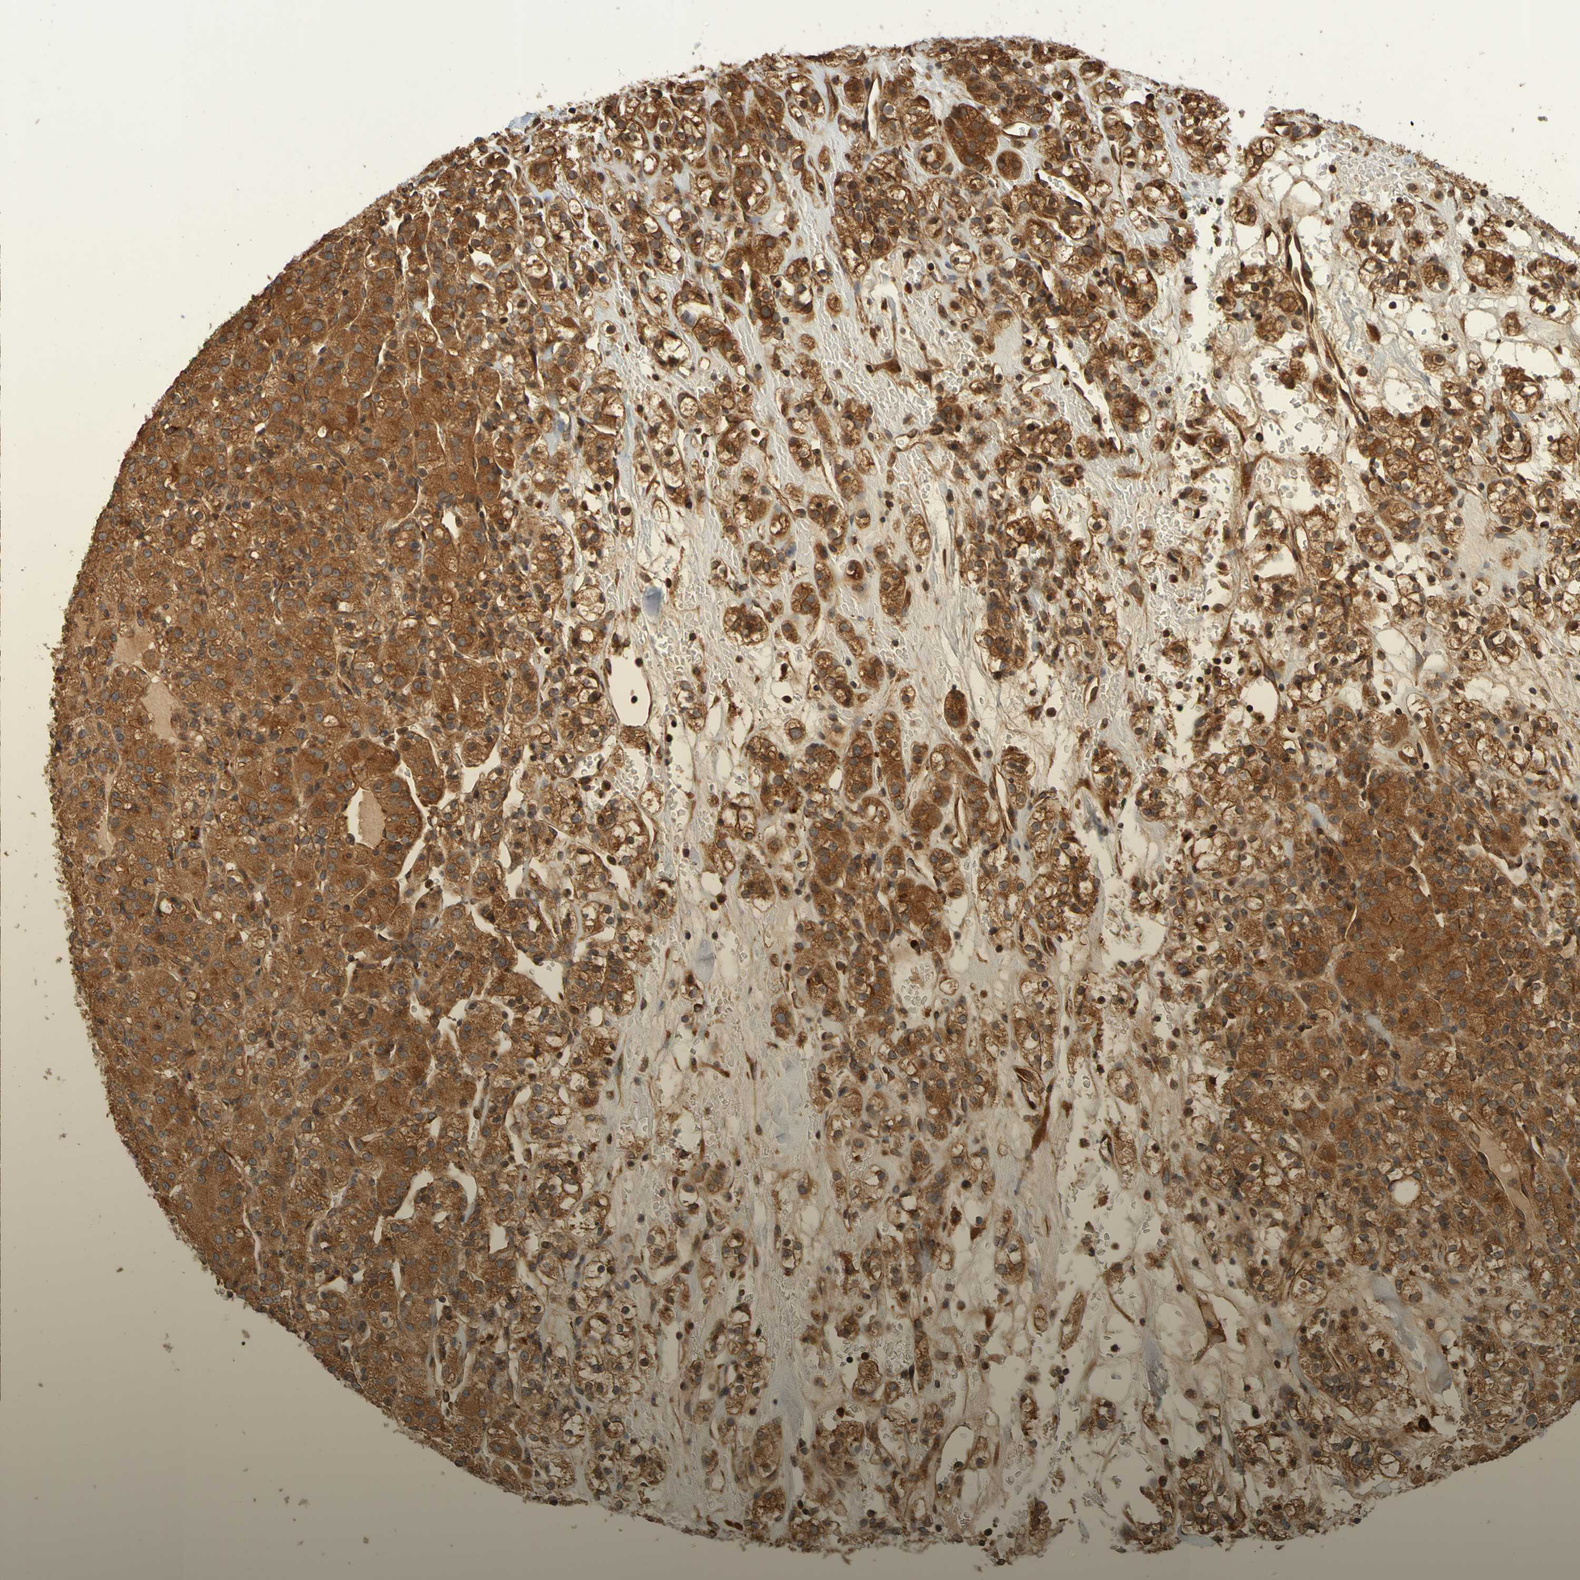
{"staining": {"intensity": "strong", "quantity": ">75%", "location": "cytoplasmic/membranous"}, "tissue": "renal cancer", "cell_type": "Tumor cells", "image_type": "cancer", "snomed": [{"axis": "morphology", "description": "Normal tissue, NOS"}, {"axis": "morphology", "description": "Adenocarcinoma, NOS"}, {"axis": "topography", "description": "Kidney"}], "caption": "The image shows a brown stain indicating the presence of a protein in the cytoplasmic/membranous of tumor cells in renal cancer (adenocarcinoma). Nuclei are stained in blue.", "gene": "OCRL", "patient": {"sex": "male", "age": 61}}